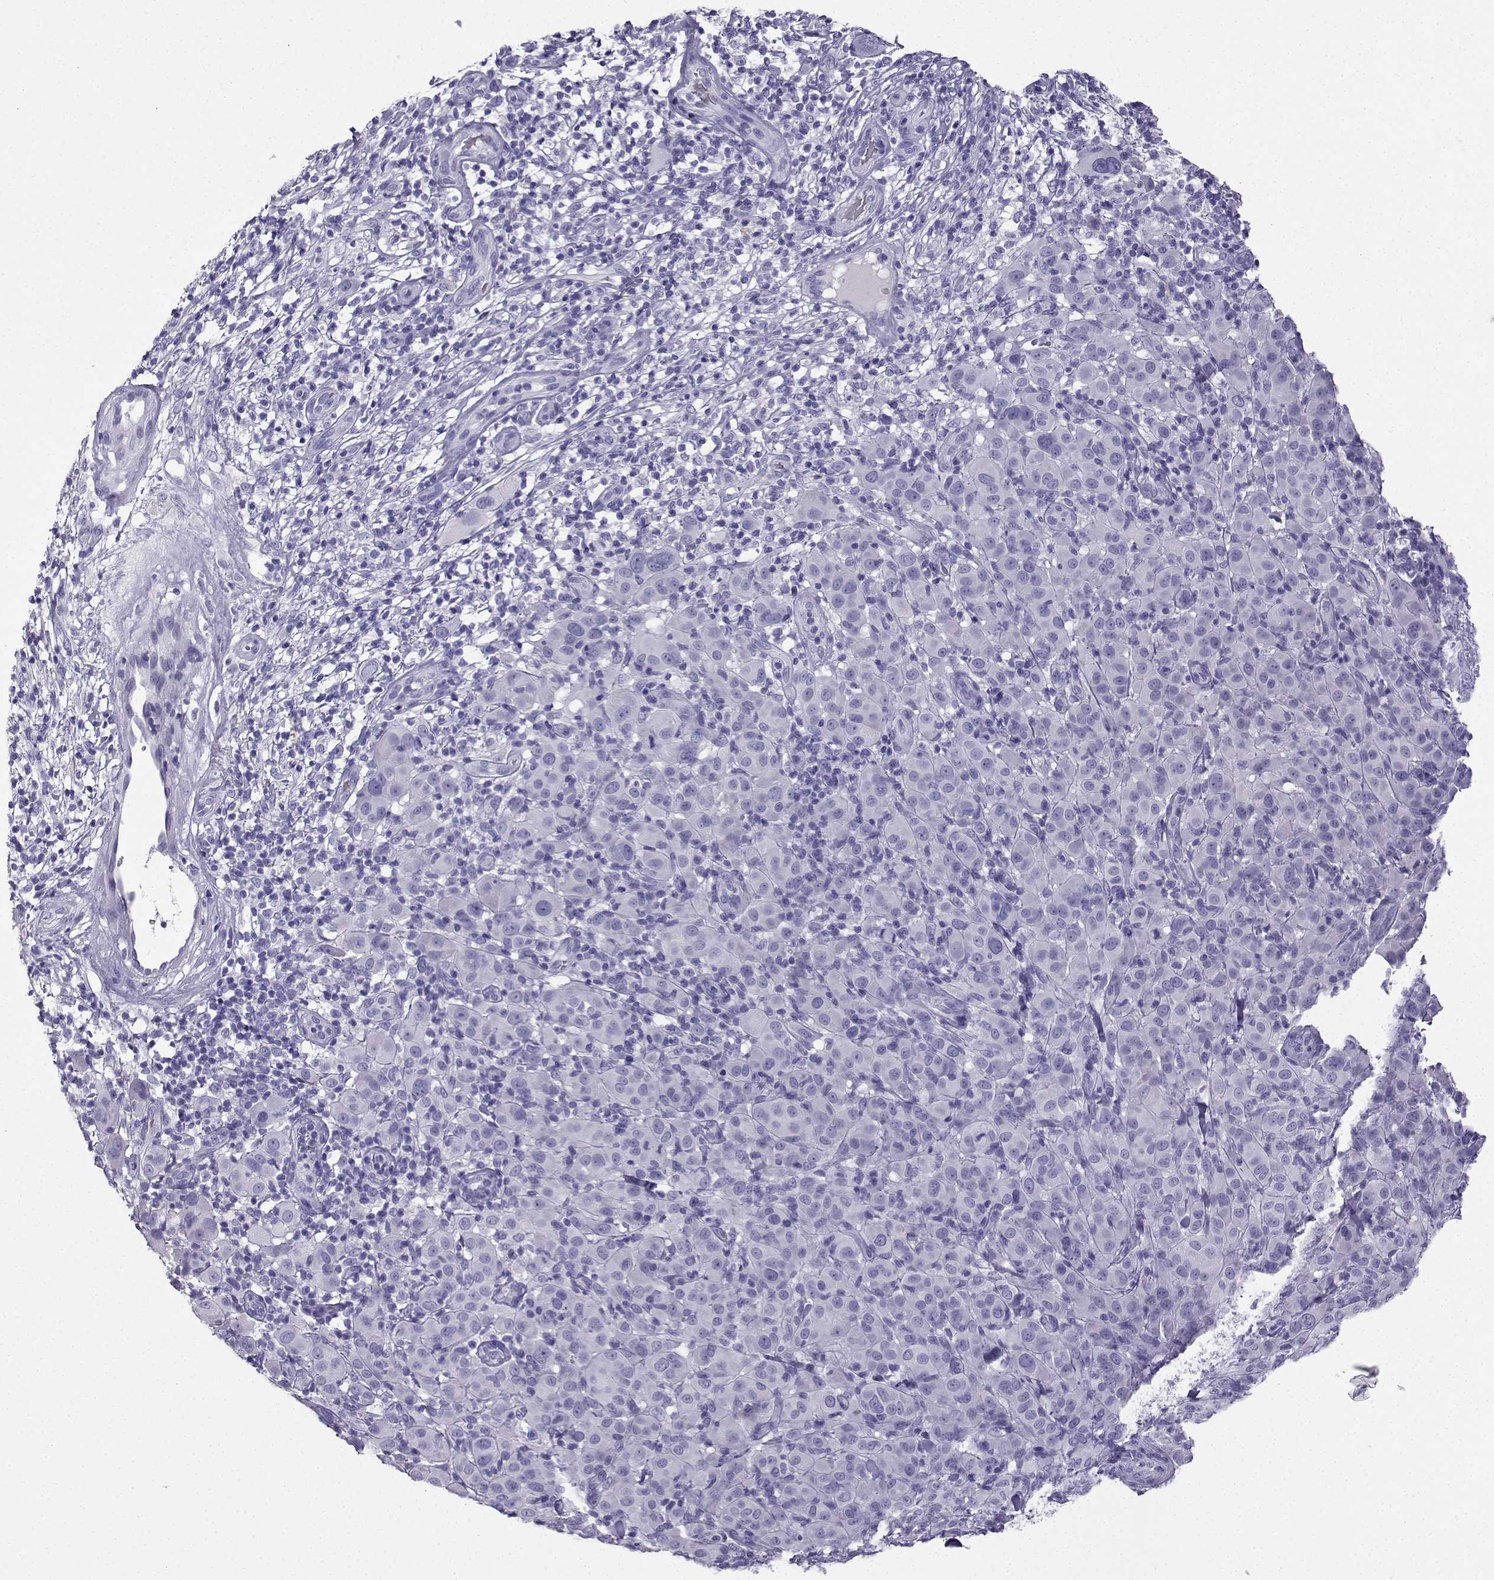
{"staining": {"intensity": "negative", "quantity": "none", "location": "none"}, "tissue": "melanoma", "cell_type": "Tumor cells", "image_type": "cancer", "snomed": [{"axis": "morphology", "description": "Malignant melanoma, NOS"}, {"axis": "topography", "description": "Skin"}], "caption": "Micrograph shows no significant protein expression in tumor cells of malignant melanoma. Nuclei are stained in blue.", "gene": "LINGO1", "patient": {"sex": "female", "age": 87}}